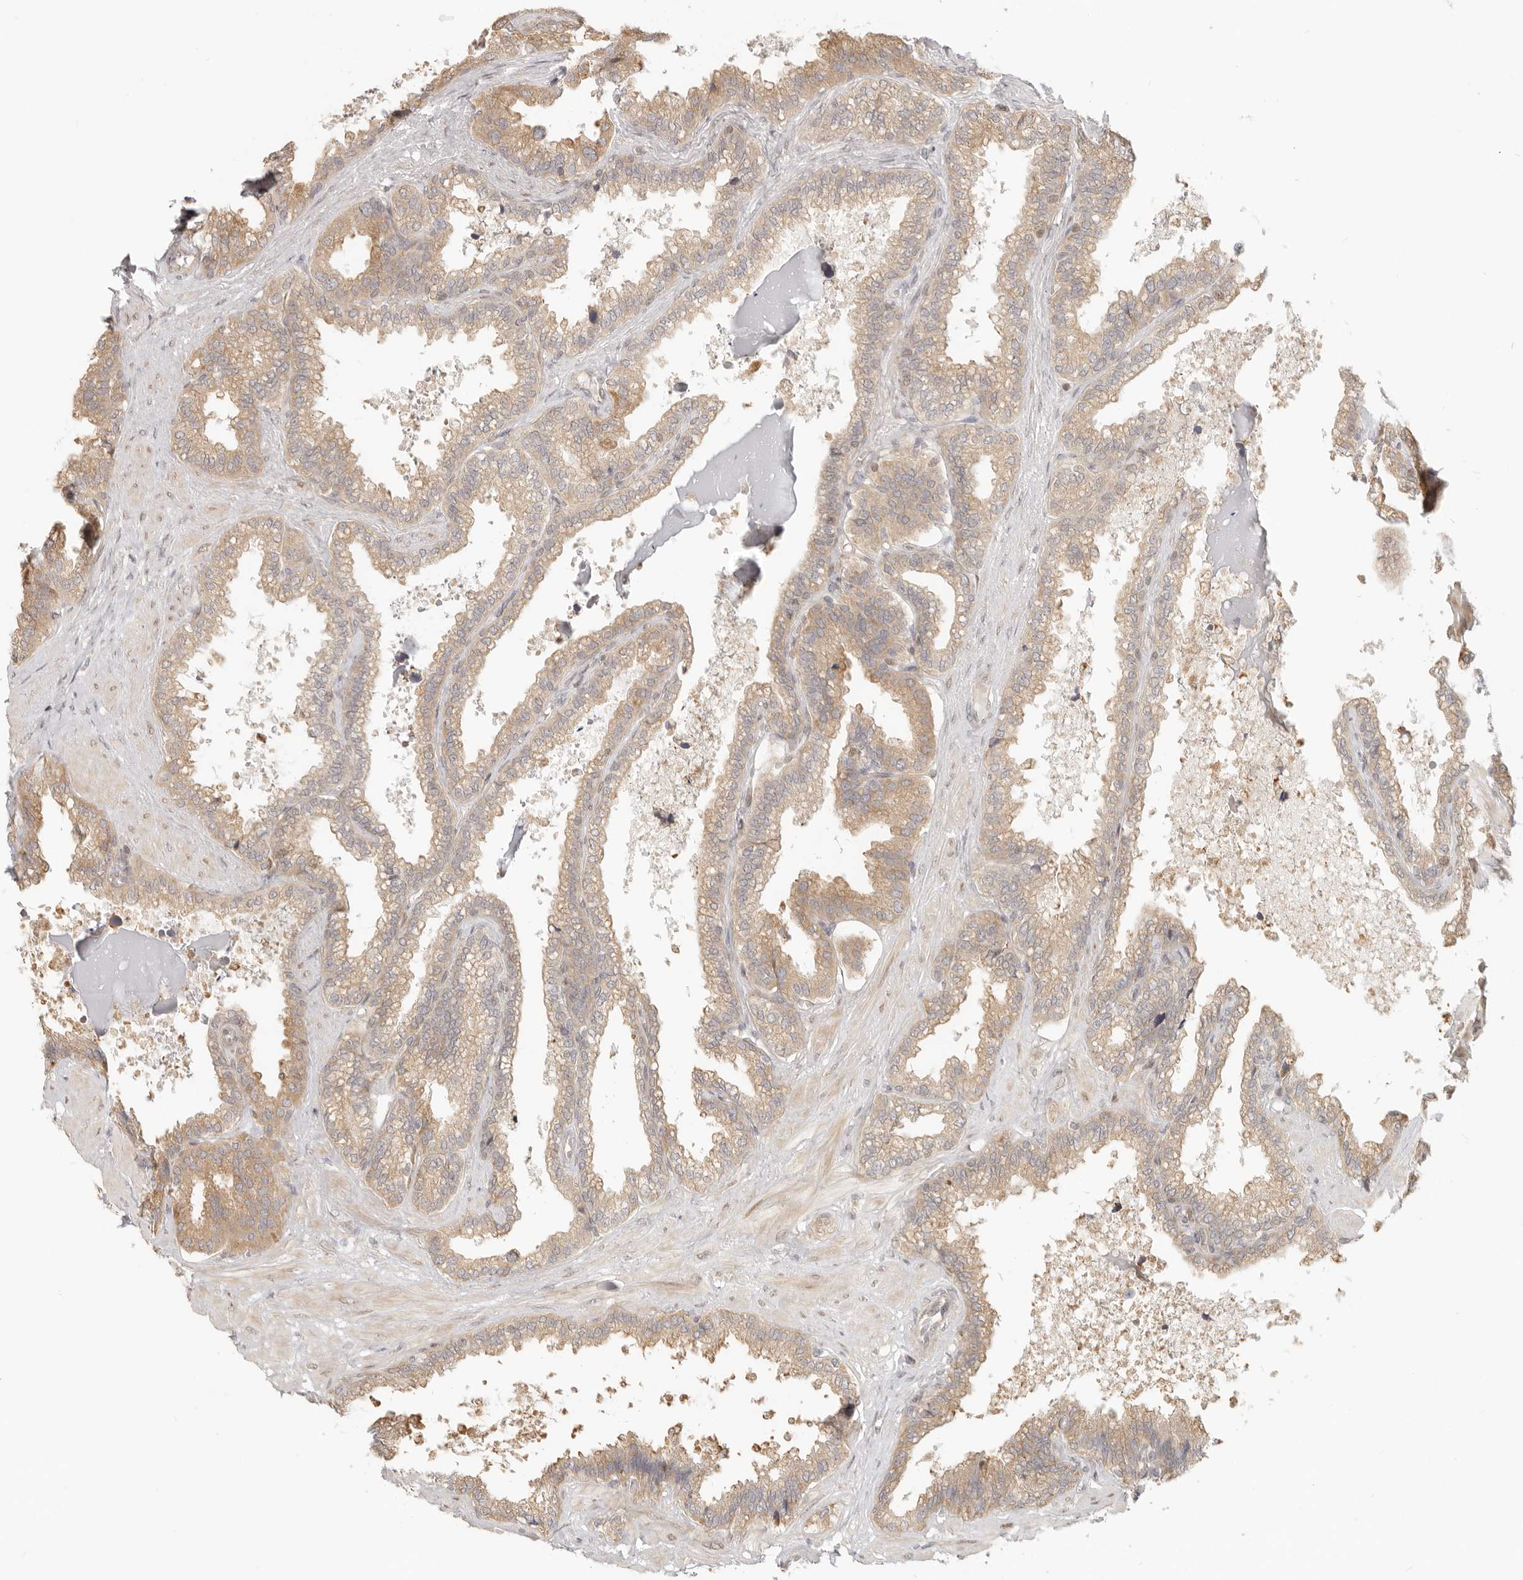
{"staining": {"intensity": "moderate", "quantity": "25%-75%", "location": "cytoplasmic/membranous"}, "tissue": "seminal vesicle", "cell_type": "Glandular cells", "image_type": "normal", "snomed": [{"axis": "morphology", "description": "Normal tissue, NOS"}, {"axis": "topography", "description": "Seminal veicle"}], "caption": "IHC staining of unremarkable seminal vesicle, which reveals medium levels of moderate cytoplasmic/membranous expression in approximately 25%-75% of glandular cells indicating moderate cytoplasmic/membranous protein positivity. The staining was performed using DAB (brown) for protein detection and nuclei were counterstained in hematoxylin (blue).", "gene": "TUFT1", "patient": {"sex": "male", "age": 46}}